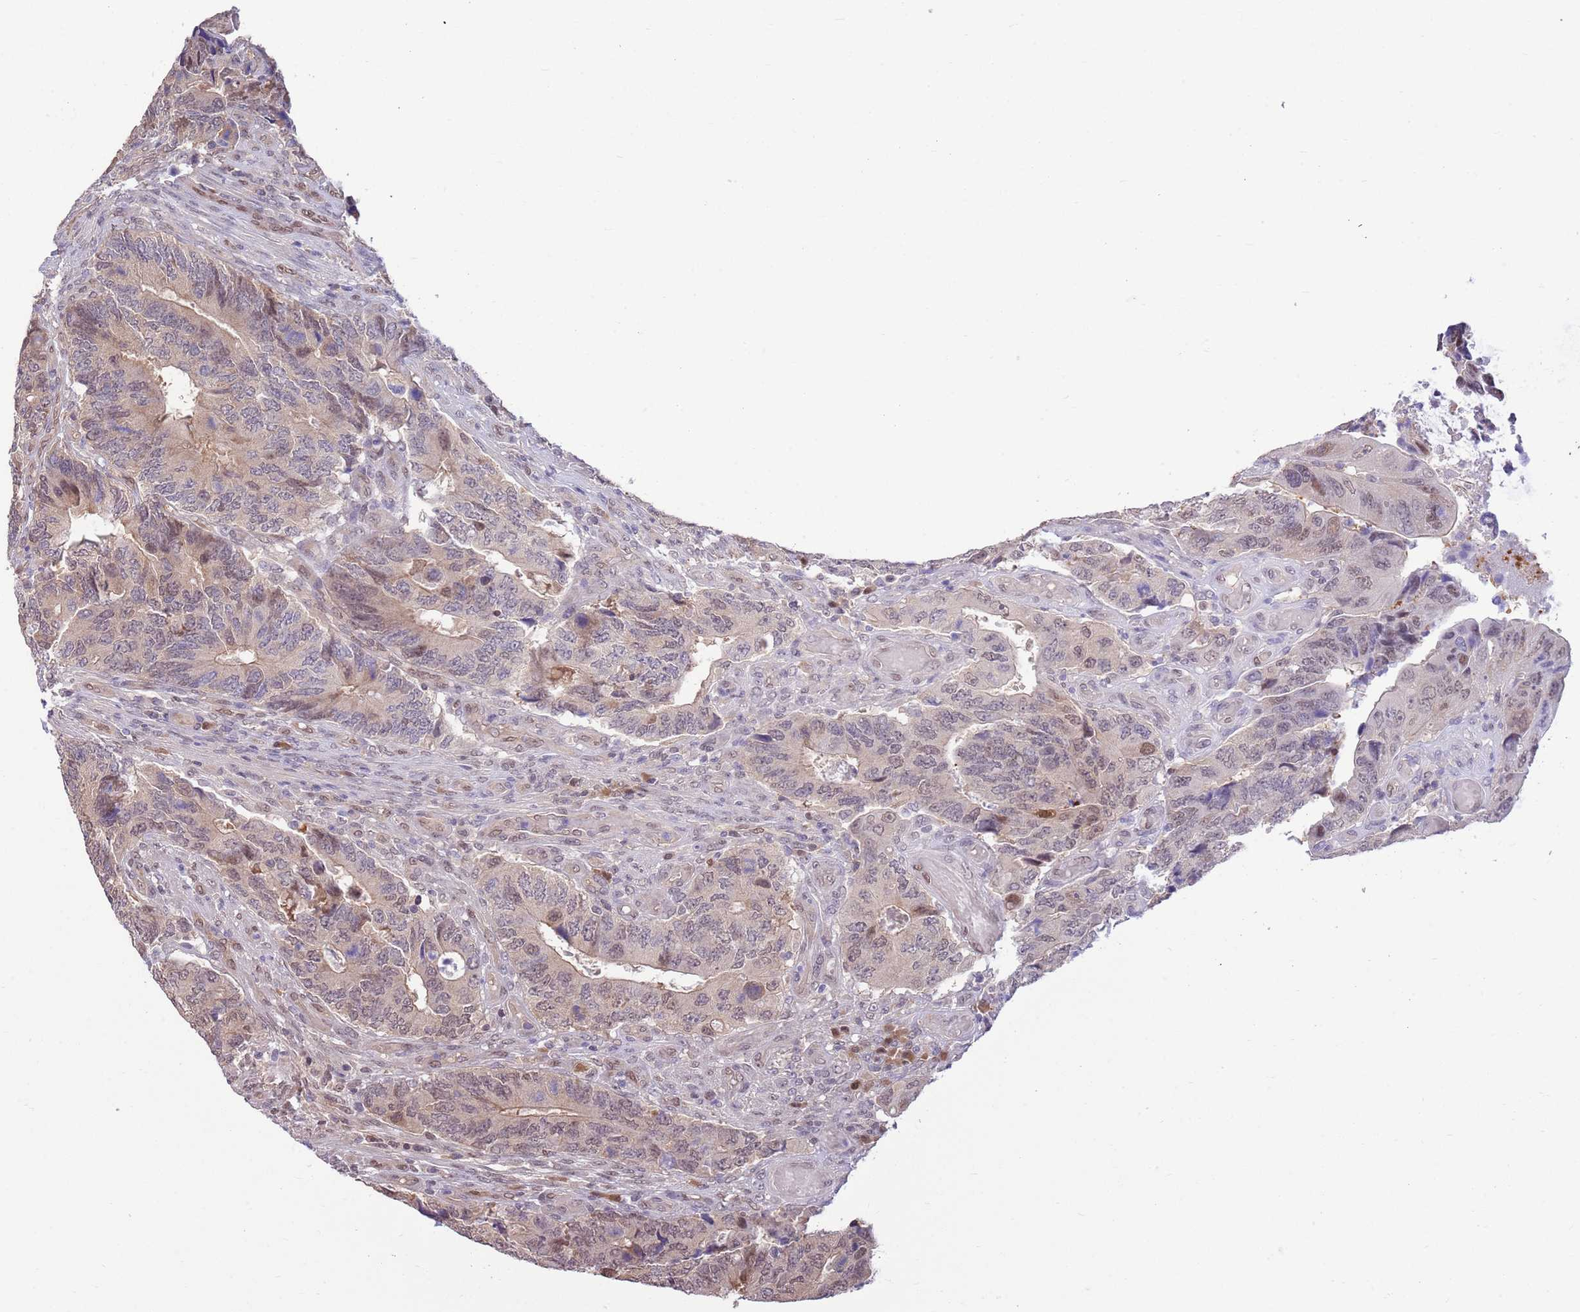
{"staining": {"intensity": "moderate", "quantity": "25%-75%", "location": "cytoplasmic/membranous,nuclear"}, "tissue": "colorectal cancer", "cell_type": "Tumor cells", "image_type": "cancer", "snomed": [{"axis": "morphology", "description": "Adenocarcinoma, NOS"}, {"axis": "topography", "description": "Colon"}], "caption": "Colorectal adenocarcinoma stained with a protein marker reveals moderate staining in tumor cells.", "gene": "NSFL1C", "patient": {"sex": "male", "age": 87}}